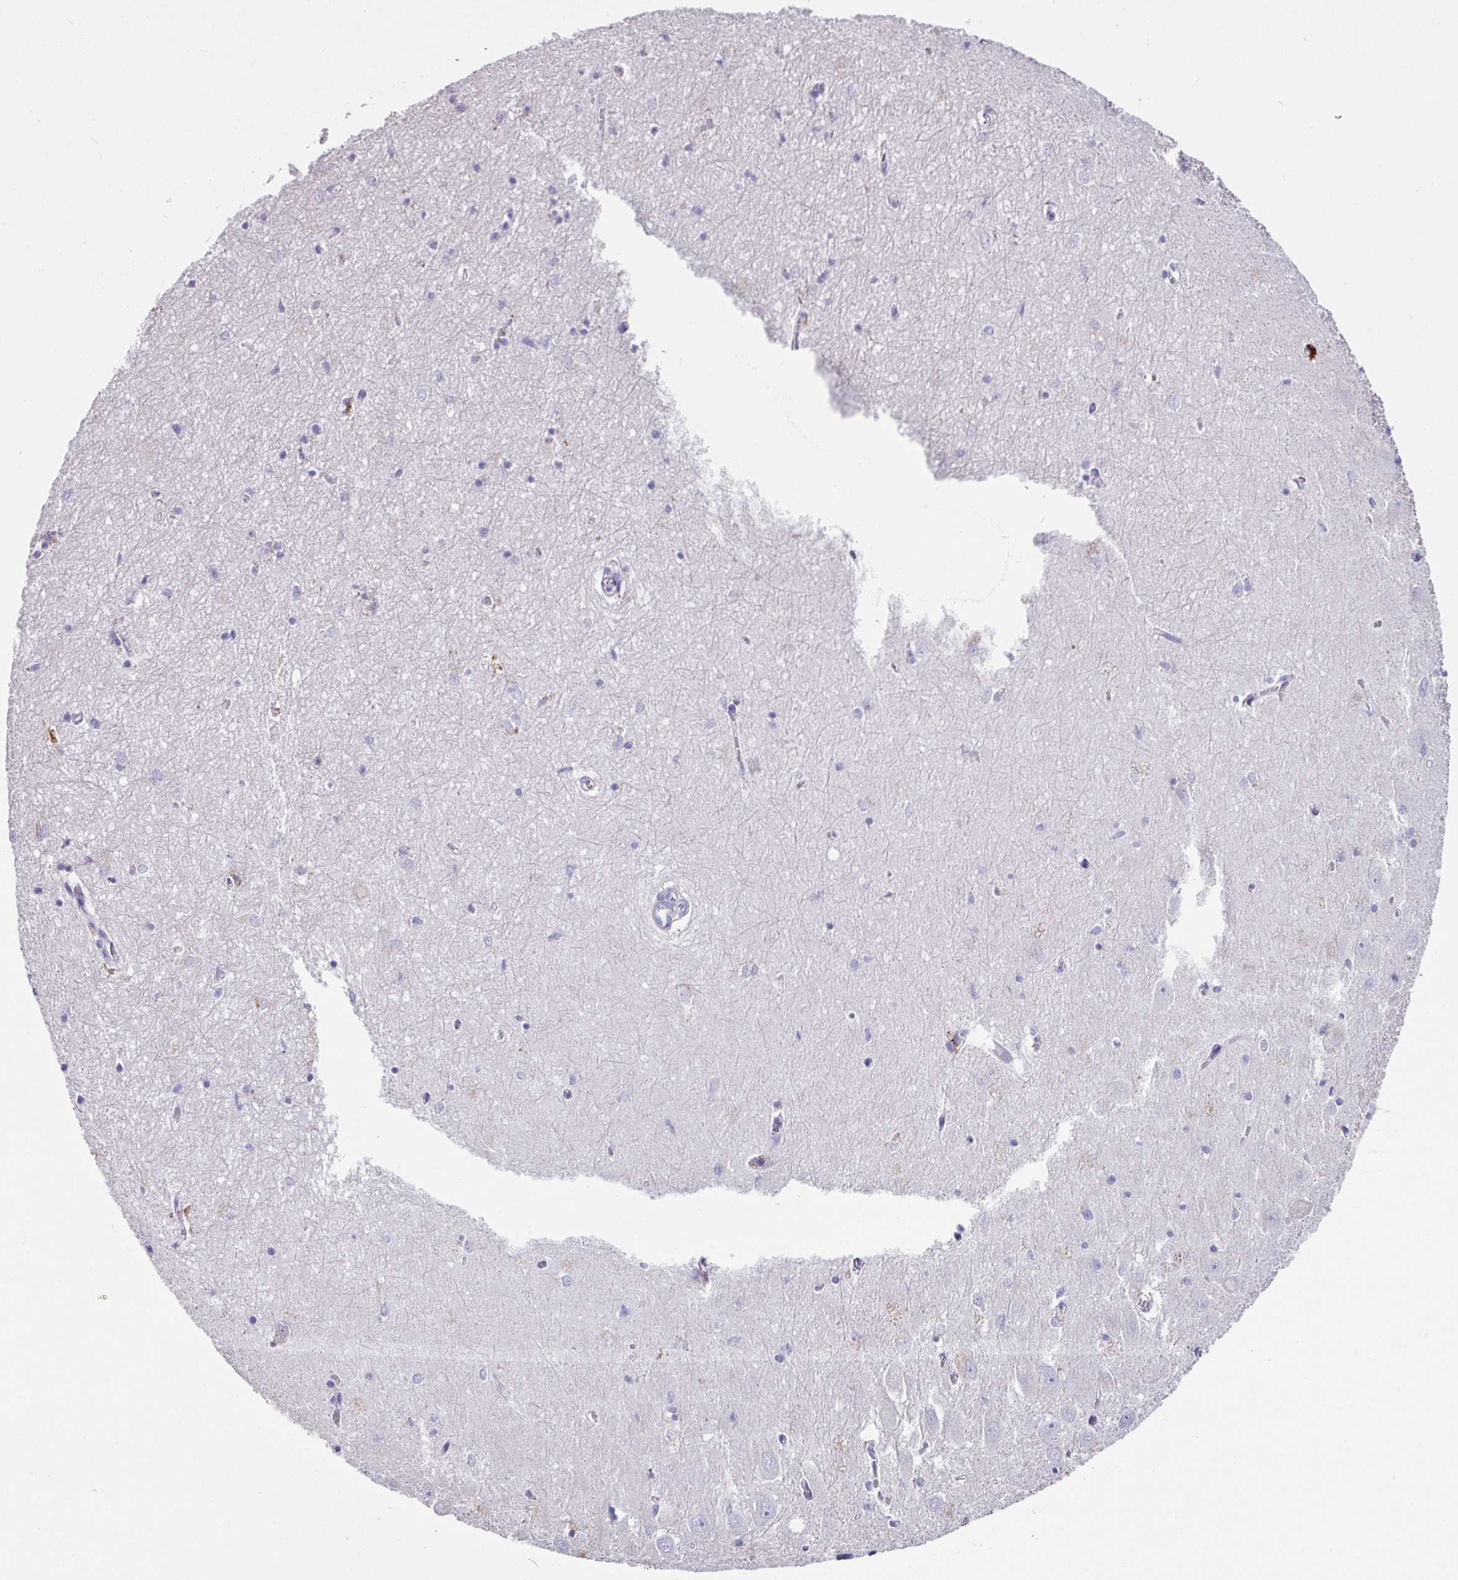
{"staining": {"intensity": "negative", "quantity": "none", "location": "none"}, "tissue": "hippocampus", "cell_type": "Glial cells", "image_type": "normal", "snomed": [{"axis": "morphology", "description": "Normal tissue, NOS"}, {"axis": "topography", "description": "Hippocampus"}], "caption": "Normal hippocampus was stained to show a protein in brown. There is no significant positivity in glial cells. (Immunohistochemistry (ihc), brightfield microscopy, high magnification).", "gene": "CPVL", "patient": {"sex": "female", "age": 64}}